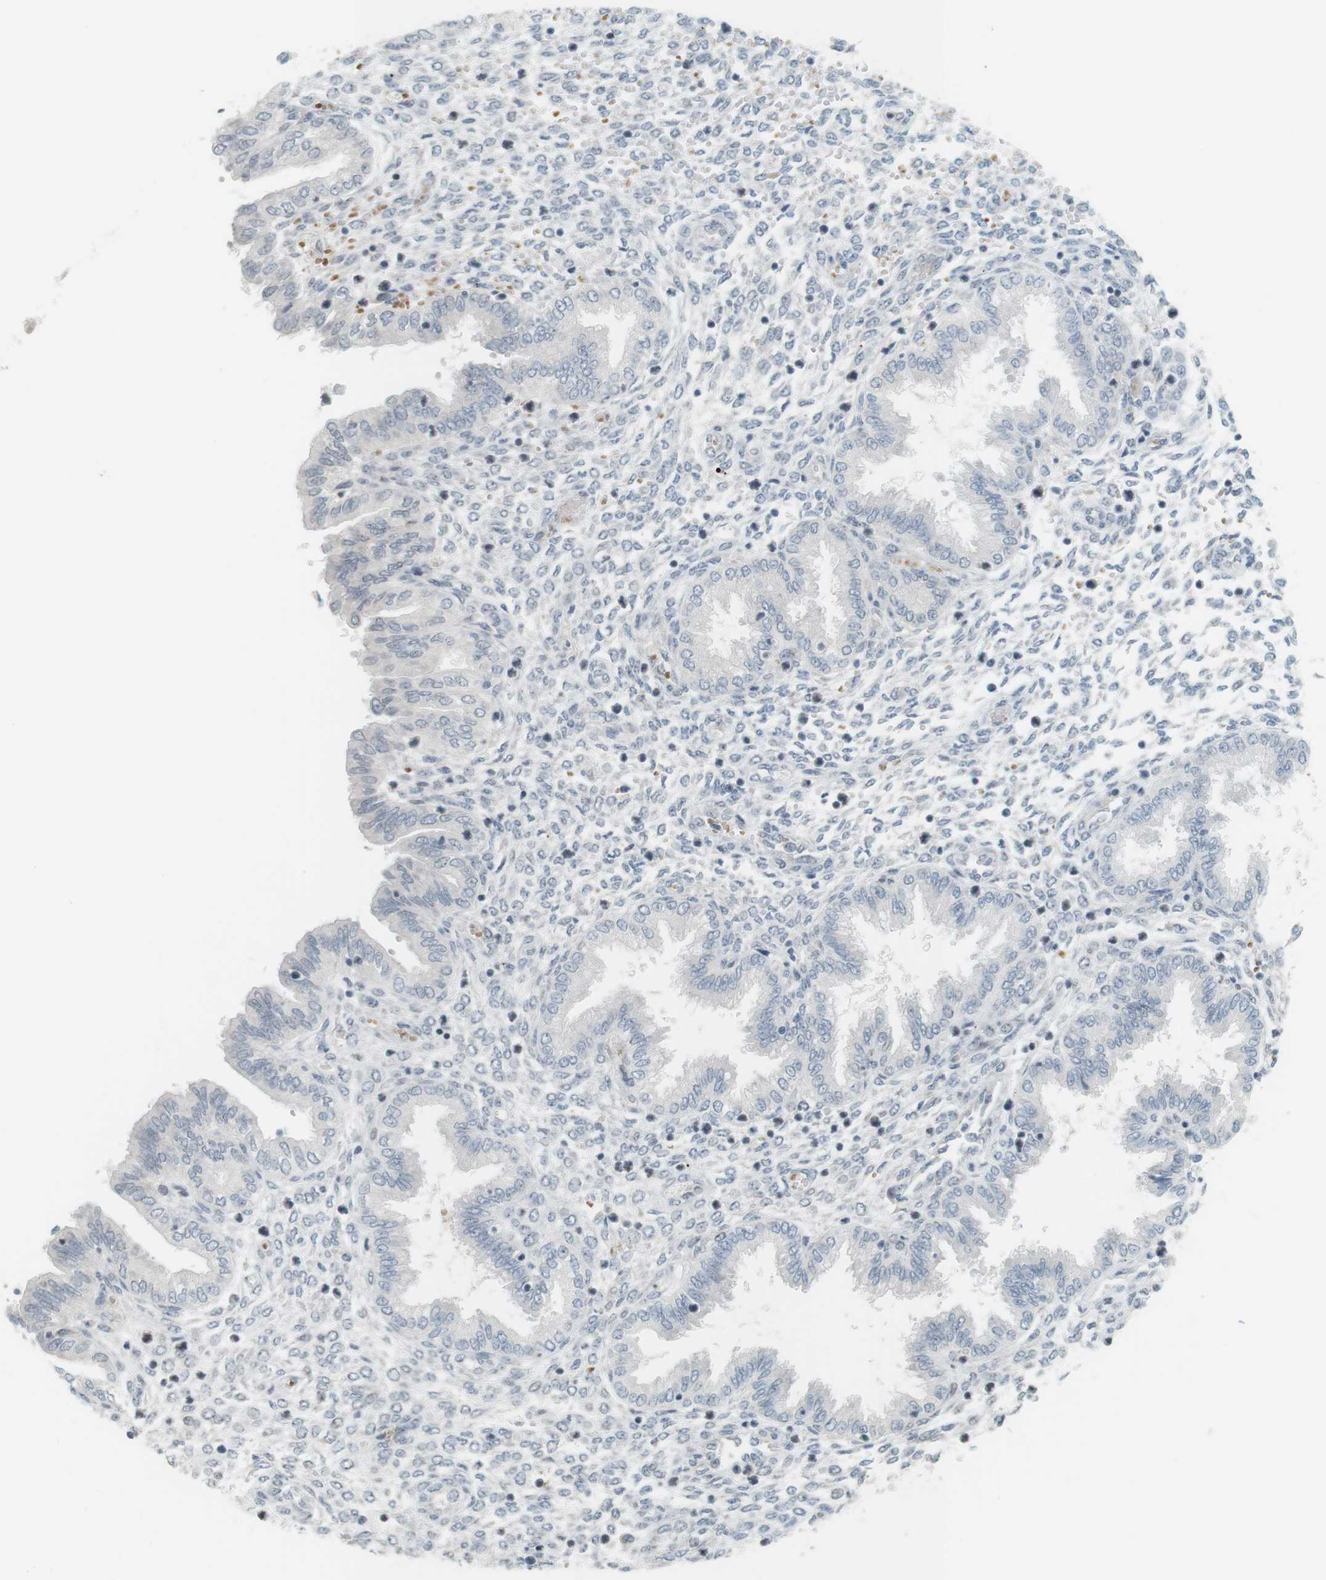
{"staining": {"intensity": "weak", "quantity": "<25%", "location": "nuclear"}, "tissue": "endometrium", "cell_type": "Cells in endometrial stroma", "image_type": "normal", "snomed": [{"axis": "morphology", "description": "Normal tissue, NOS"}, {"axis": "topography", "description": "Endometrium"}], "caption": "The image demonstrates no staining of cells in endometrial stroma in benign endometrium.", "gene": "DMC1", "patient": {"sex": "female", "age": 33}}